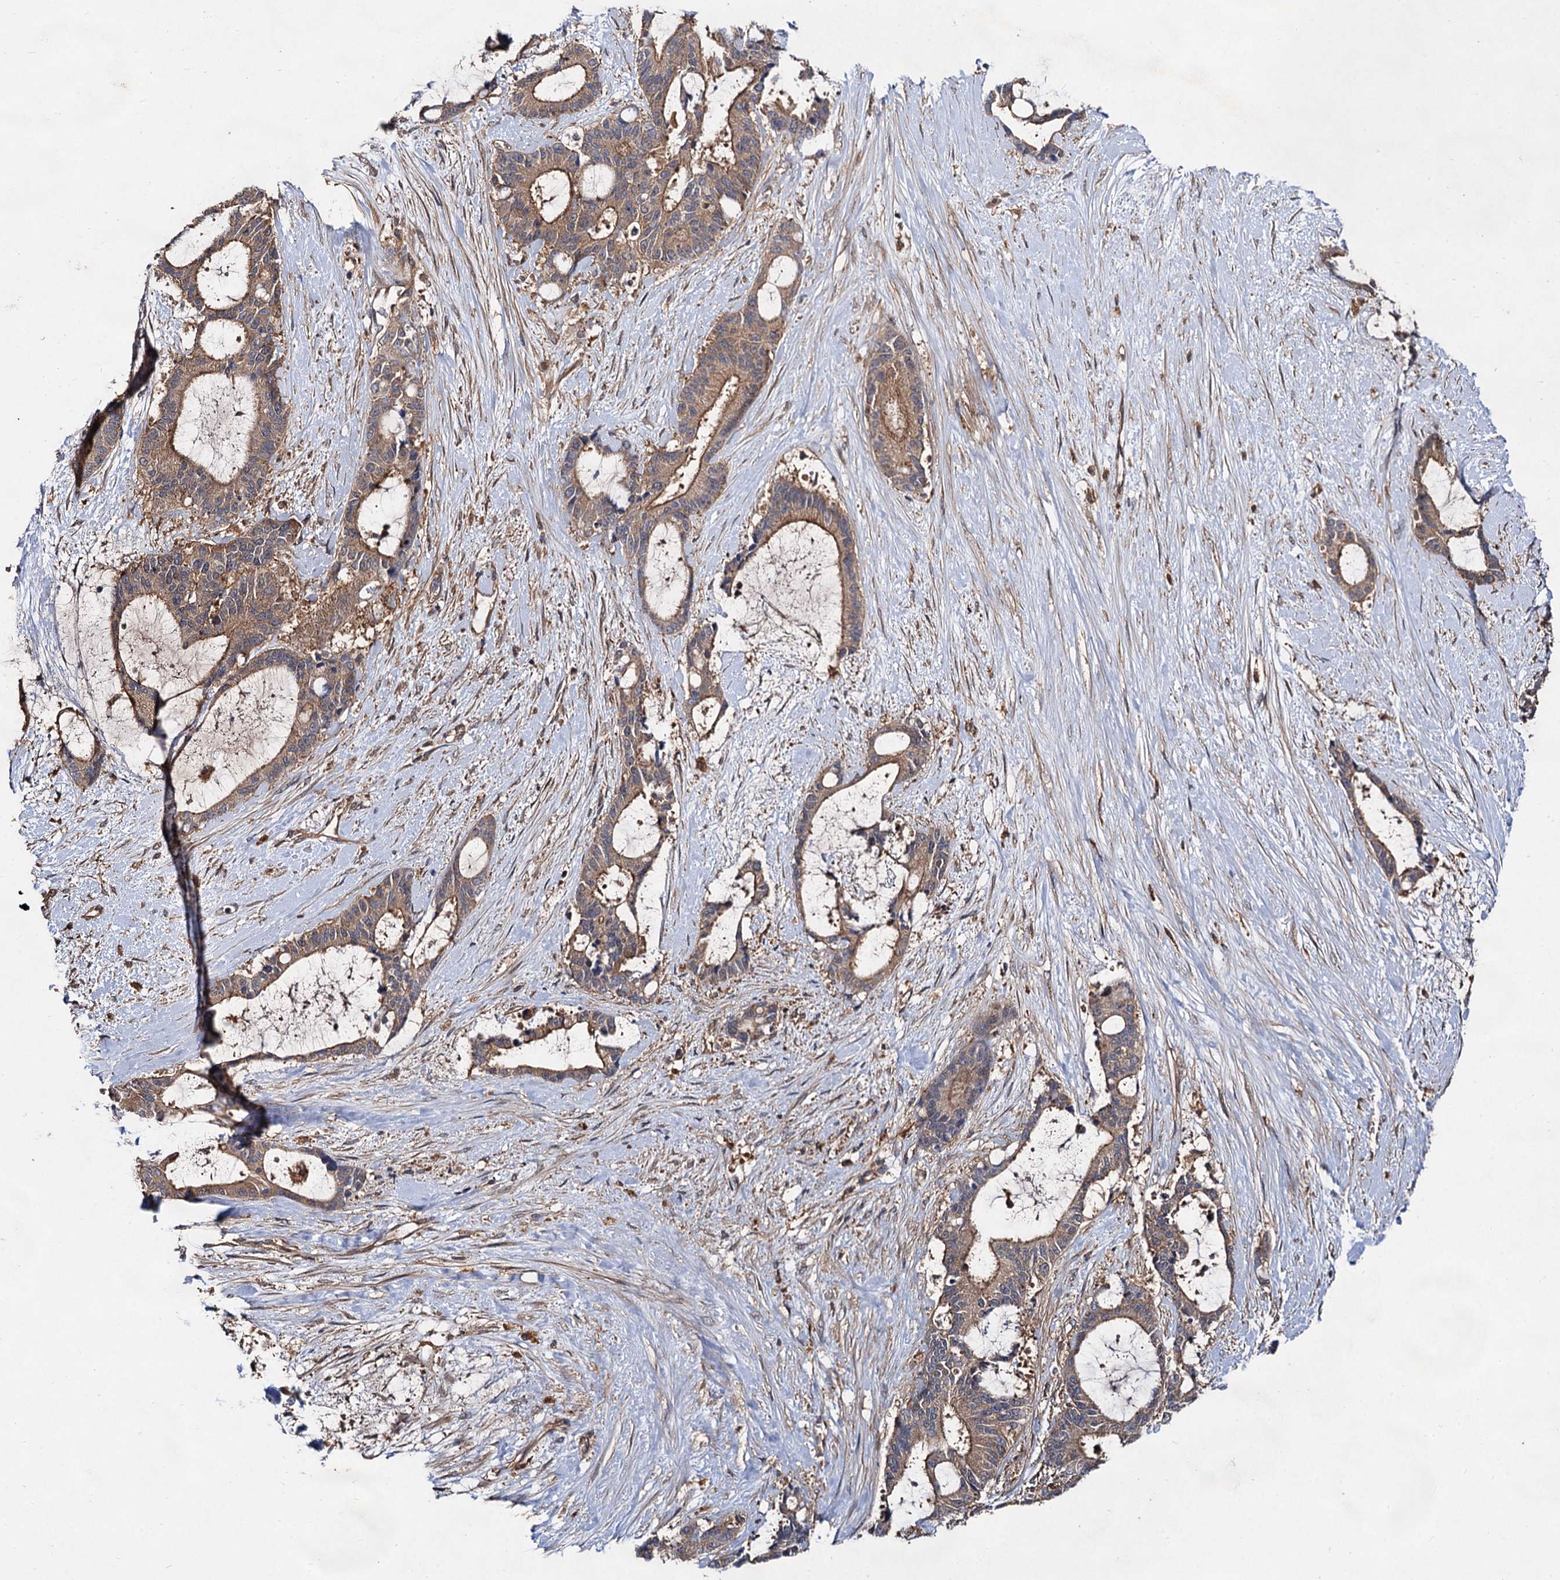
{"staining": {"intensity": "moderate", "quantity": ">75%", "location": "cytoplasmic/membranous"}, "tissue": "liver cancer", "cell_type": "Tumor cells", "image_type": "cancer", "snomed": [{"axis": "morphology", "description": "Normal tissue, NOS"}, {"axis": "morphology", "description": "Cholangiocarcinoma"}, {"axis": "topography", "description": "Liver"}, {"axis": "topography", "description": "Peripheral nerve tissue"}], "caption": "Protein staining of liver cancer (cholangiocarcinoma) tissue exhibits moderate cytoplasmic/membranous expression in approximately >75% of tumor cells.", "gene": "VPS29", "patient": {"sex": "female", "age": 73}}